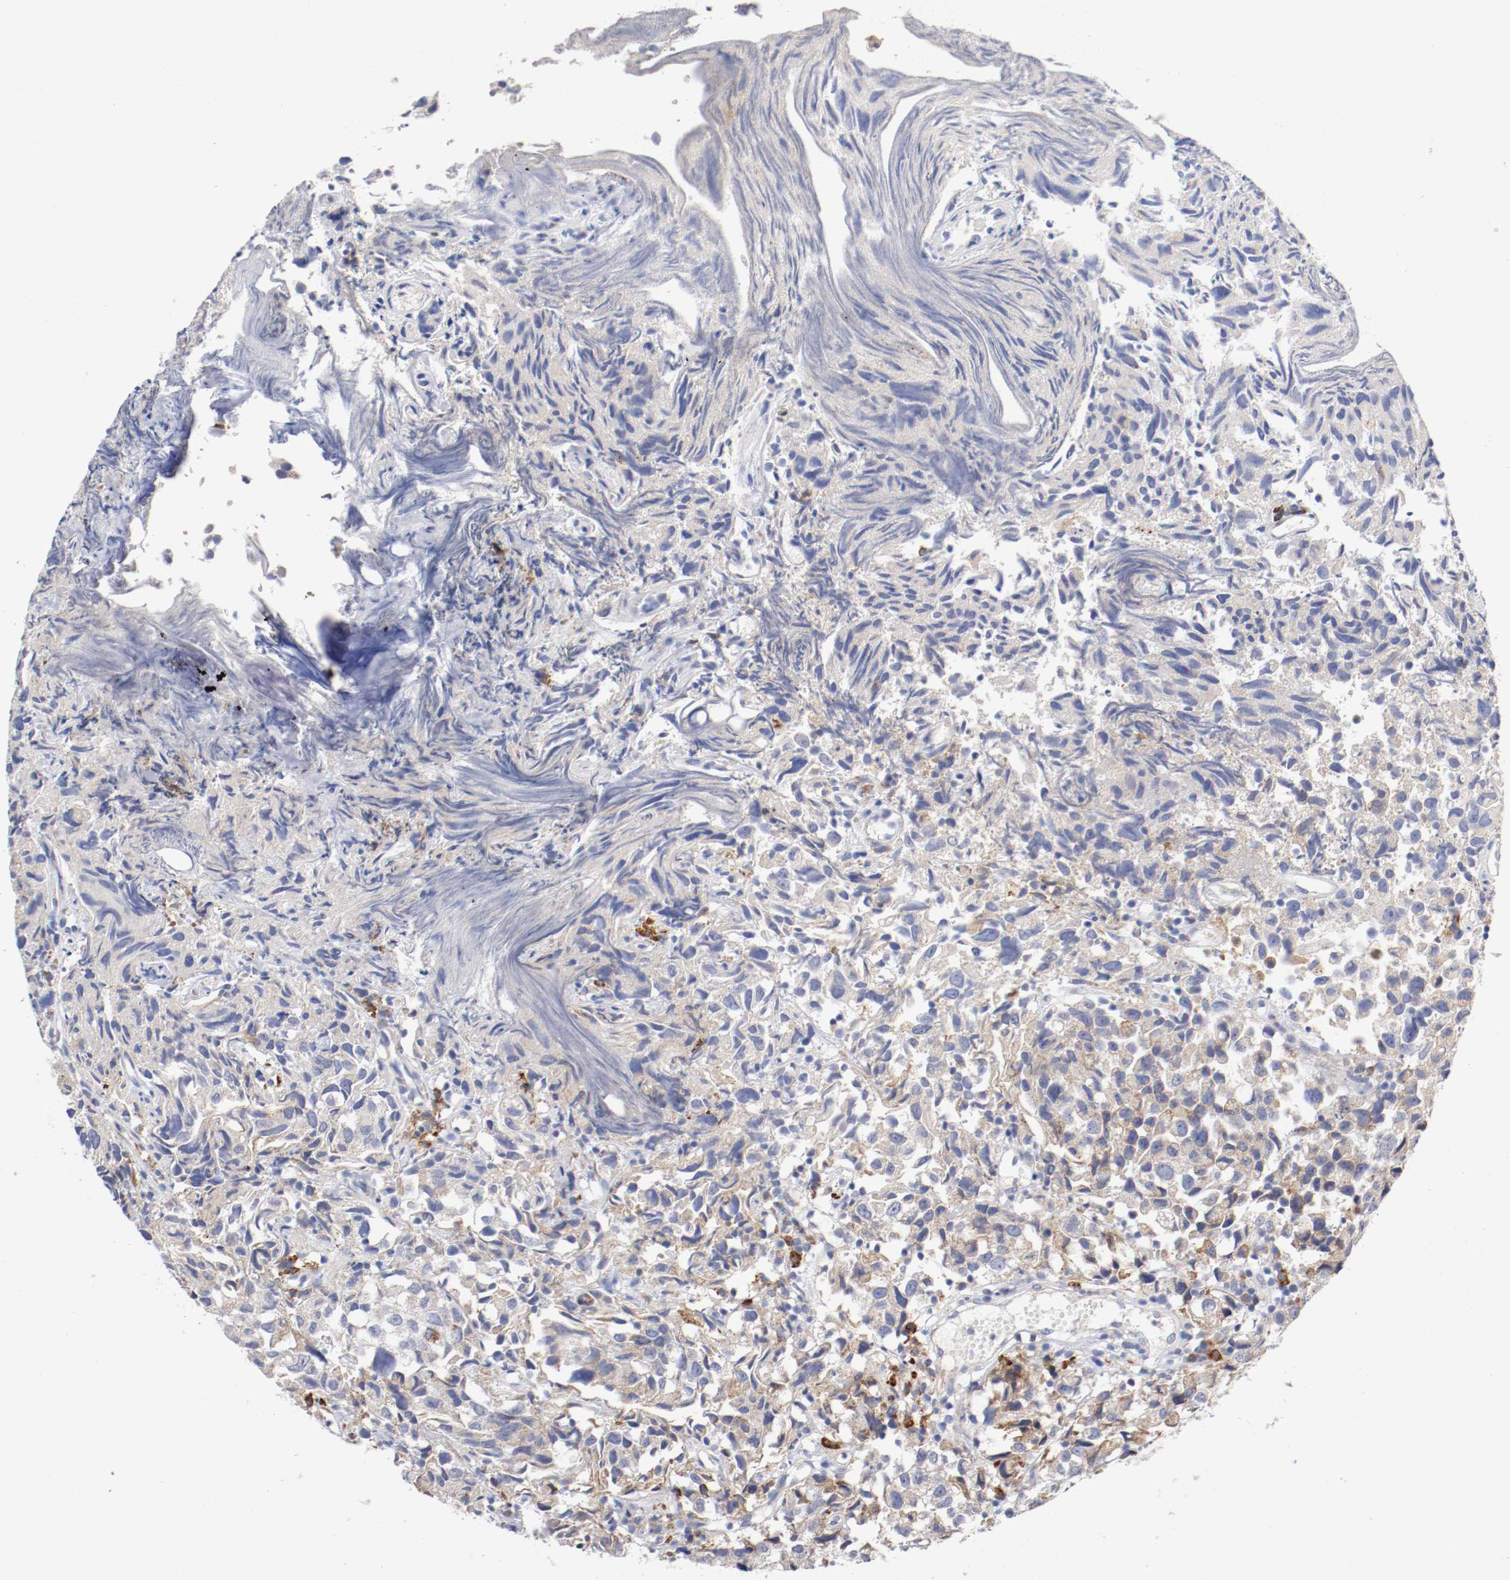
{"staining": {"intensity": "moderate", "quantity": "25%-75%", "location": "cytoplasmic/membranous"}, "tissue": "urothelial cancer", "cell_type": "Tumor cells", "image_type": "cancer", "snomed": [{"axis": "morphology", "description": "Urothelial carcinoma, High grade"}, {"axis": "topography", "description": "Urinary bladder"}], "caption": "This is a histology image of IHC staining of urothelial carcinoma (high-grade), which shows moderate staining in the cytoplasmic/membranous of tumor cells.", "gene": "TRAF2", "patient": {"sex": "female", "age": 75}}